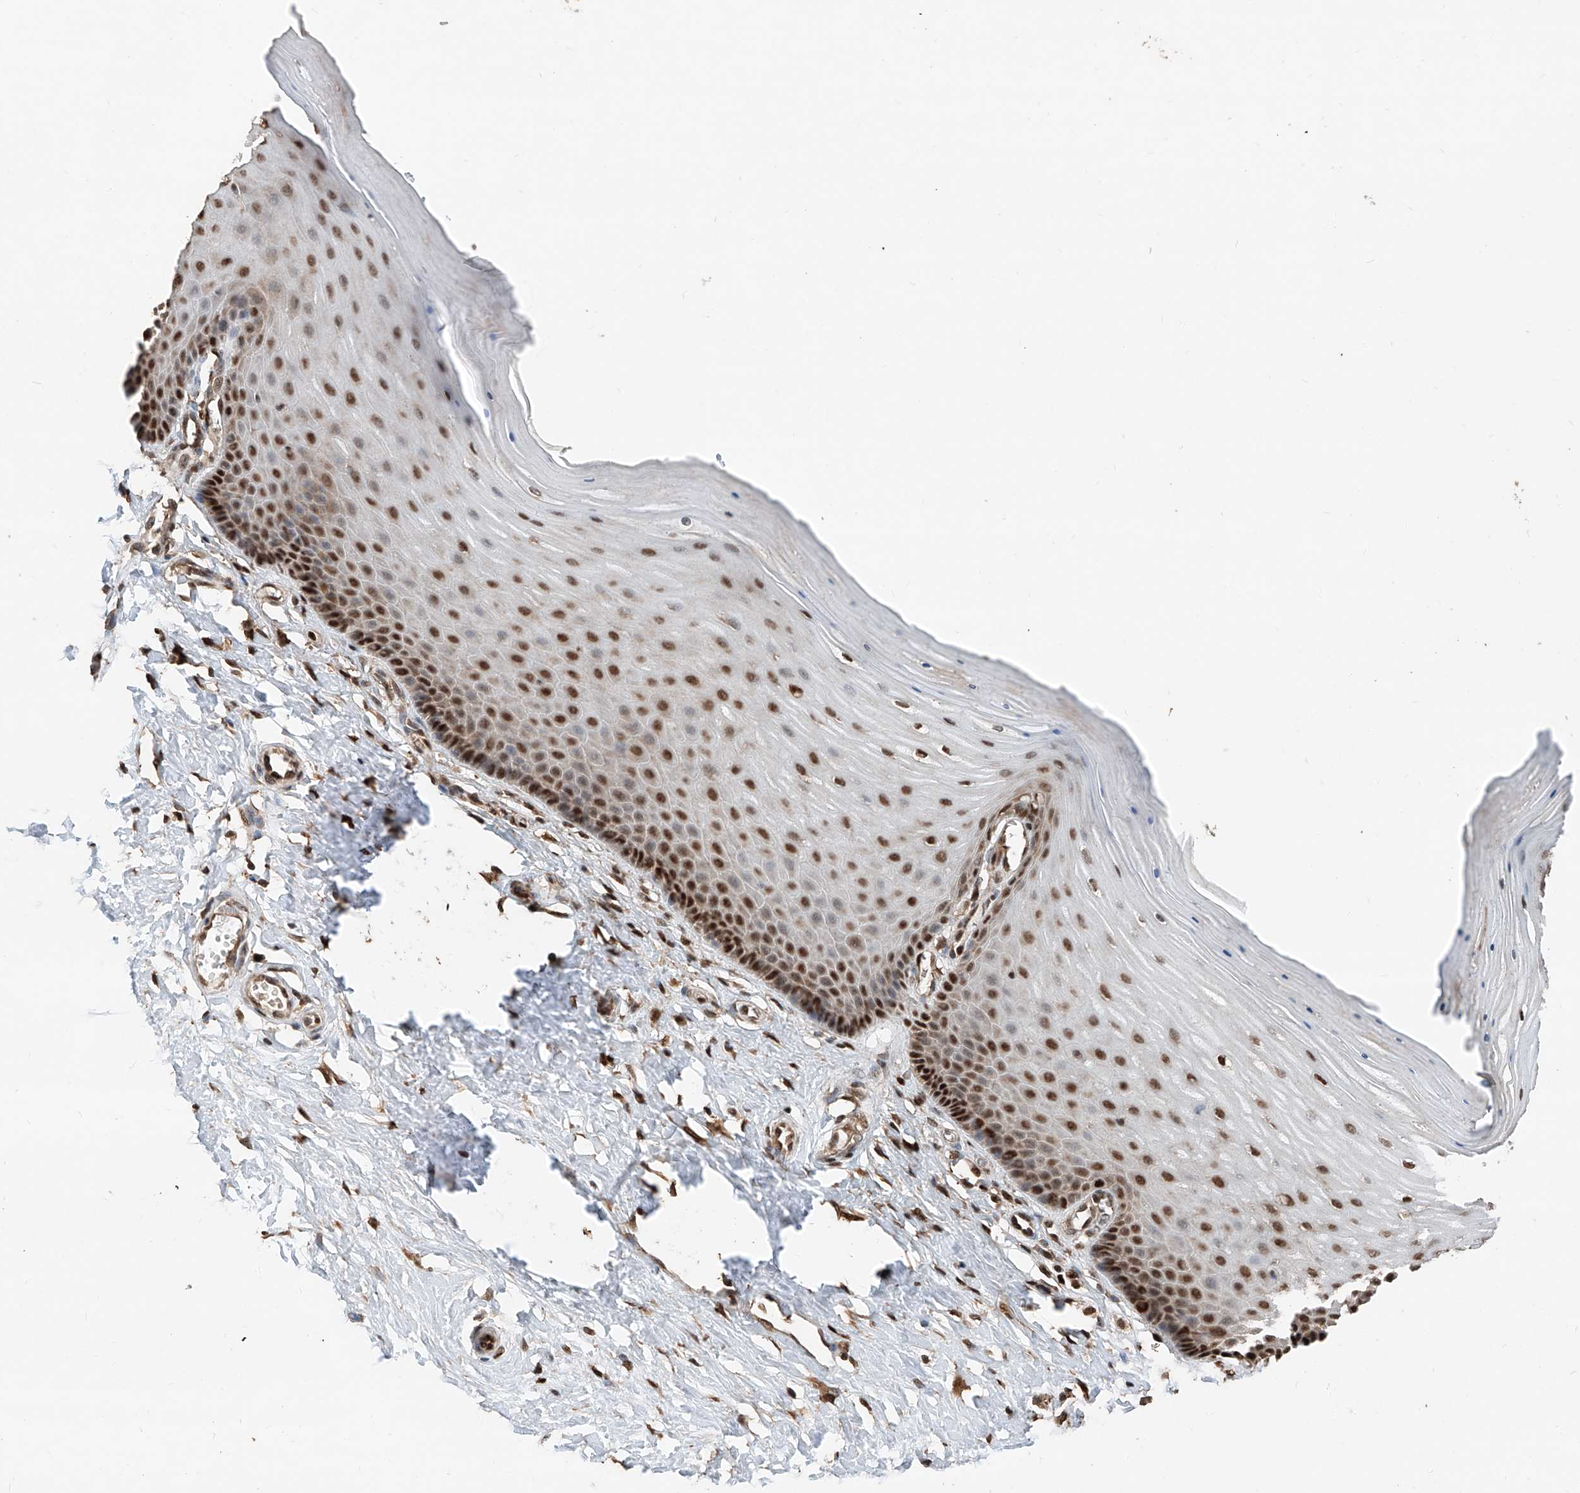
{"staining": {"intensity": "strong", "quantity": ">75%", "location": "cytoplasmic/membranous,nuclear"}, "tissue": "cervix", "cell_type": "Glandular cells", "image_type": "normal", "snomed": [{"axis": "morphology", "description": "Normal tissue, NOS"}, {"axis": "topography", "description": "Cervix"}], "caption": "The immunohistochemical stain highlights strong cytoplasmic/membranous,nuclear staining in glandular cells of normal cervix. Using DAB (brown) and hematoxylin (blue) stains, captured at high magnification using brightfield microscopy.", "gene": "RMND1", "patient": {"sex": "female", "age": 55}}